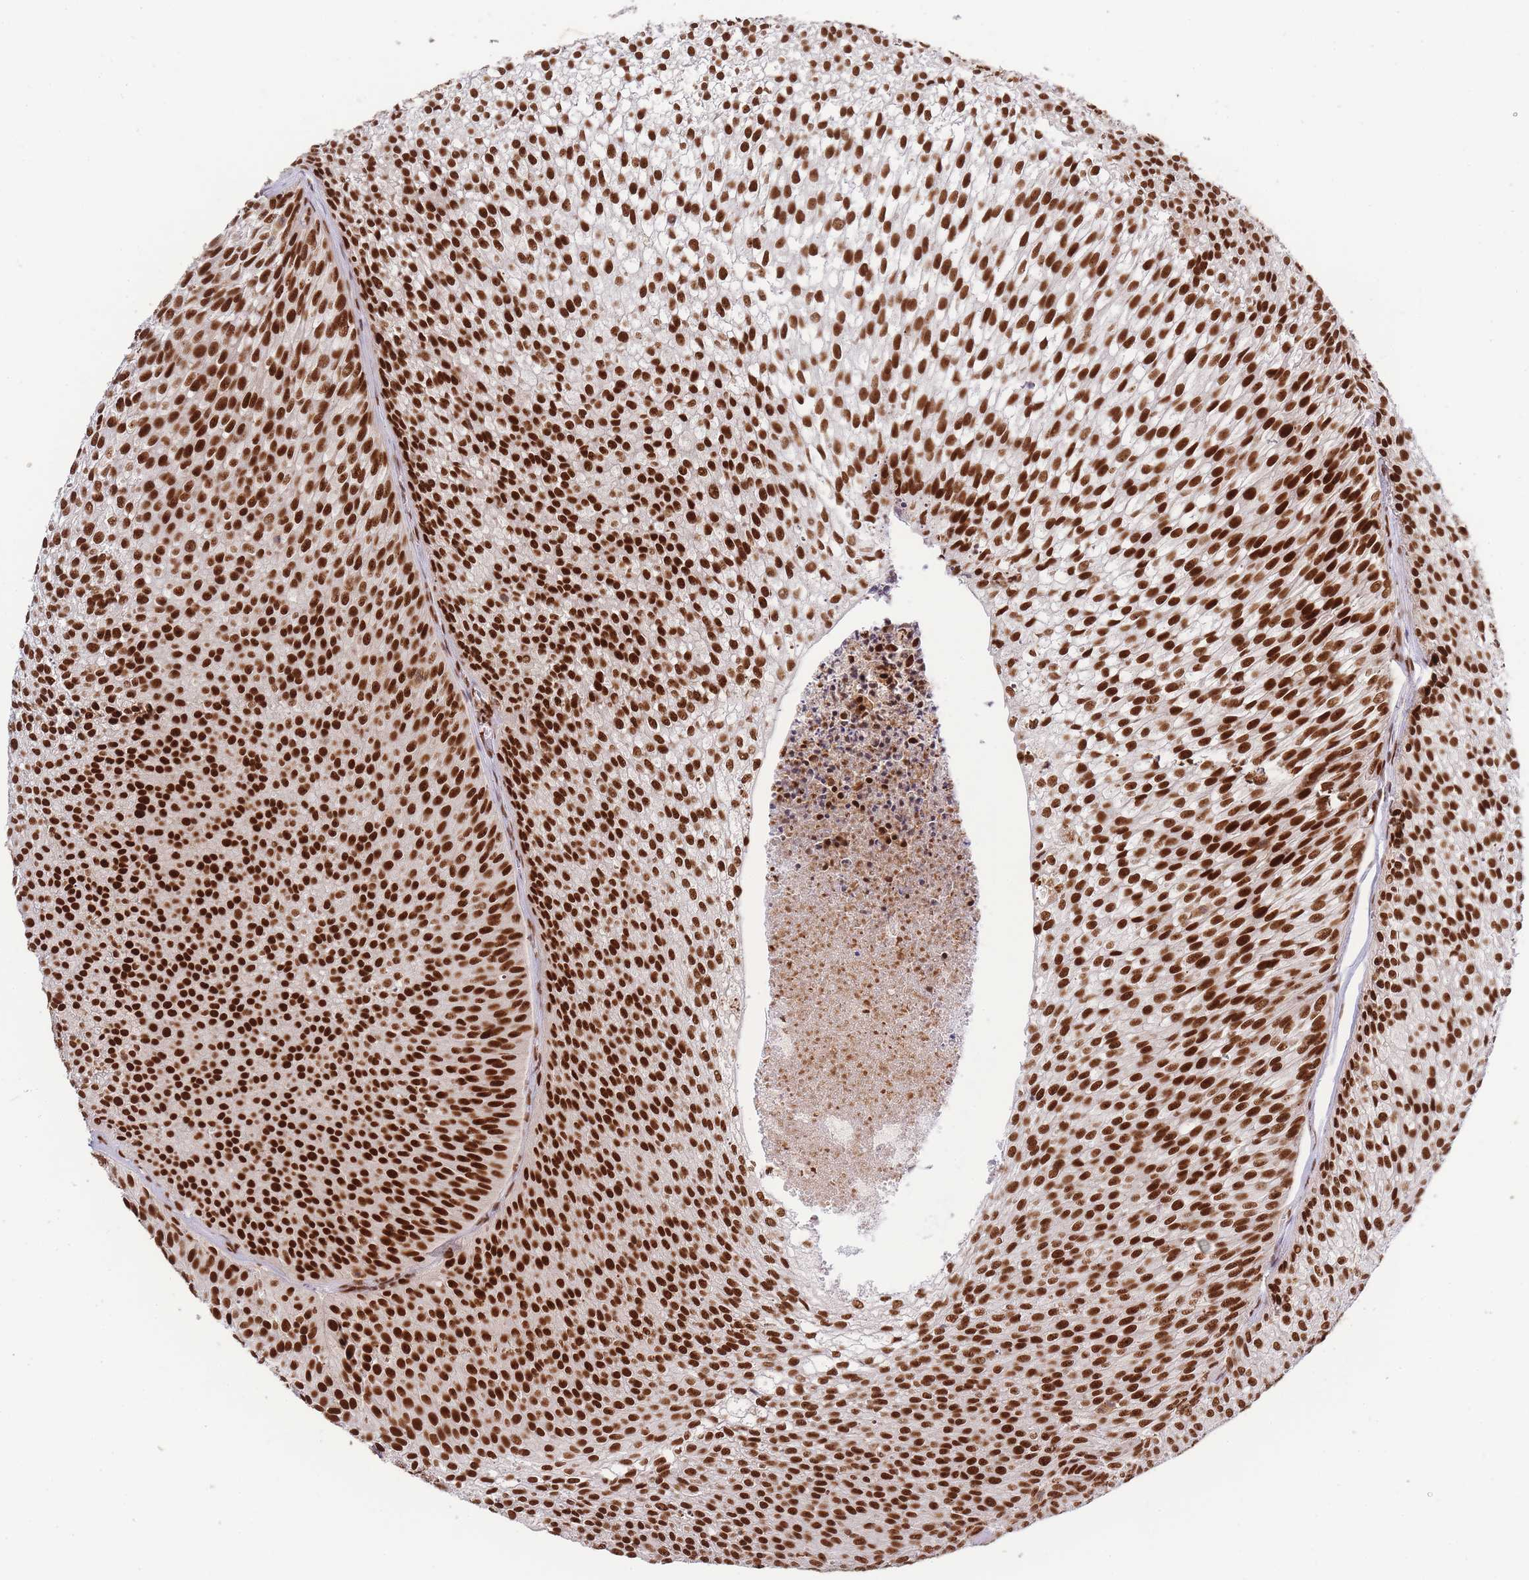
{"staining": {"intensity": "strong", "quantity": ">75%", "location": "nuclear"}, "tissue": "urothelial cancer", "cell_type": "Tumor cells", "image_type": "cancer", "snomed": [{"axis": "morphology", "description": "Urothelial carcinoma, Low grade"}, {"axis": "topography", "description": "Urinary bladder"}], "caption": "Urothelial cancer stained with DAB IHC exhibits high levels of strong nuclear expression in about >75% of tumor cells. Using DAB (3,3'-diaminobenzidine) (brown) and hematoxylin (blue) stains, captured at high magnification using brightfield microscopy.", "gene": "PRKDC", "patient": {"sex": "male", "age": 91}}